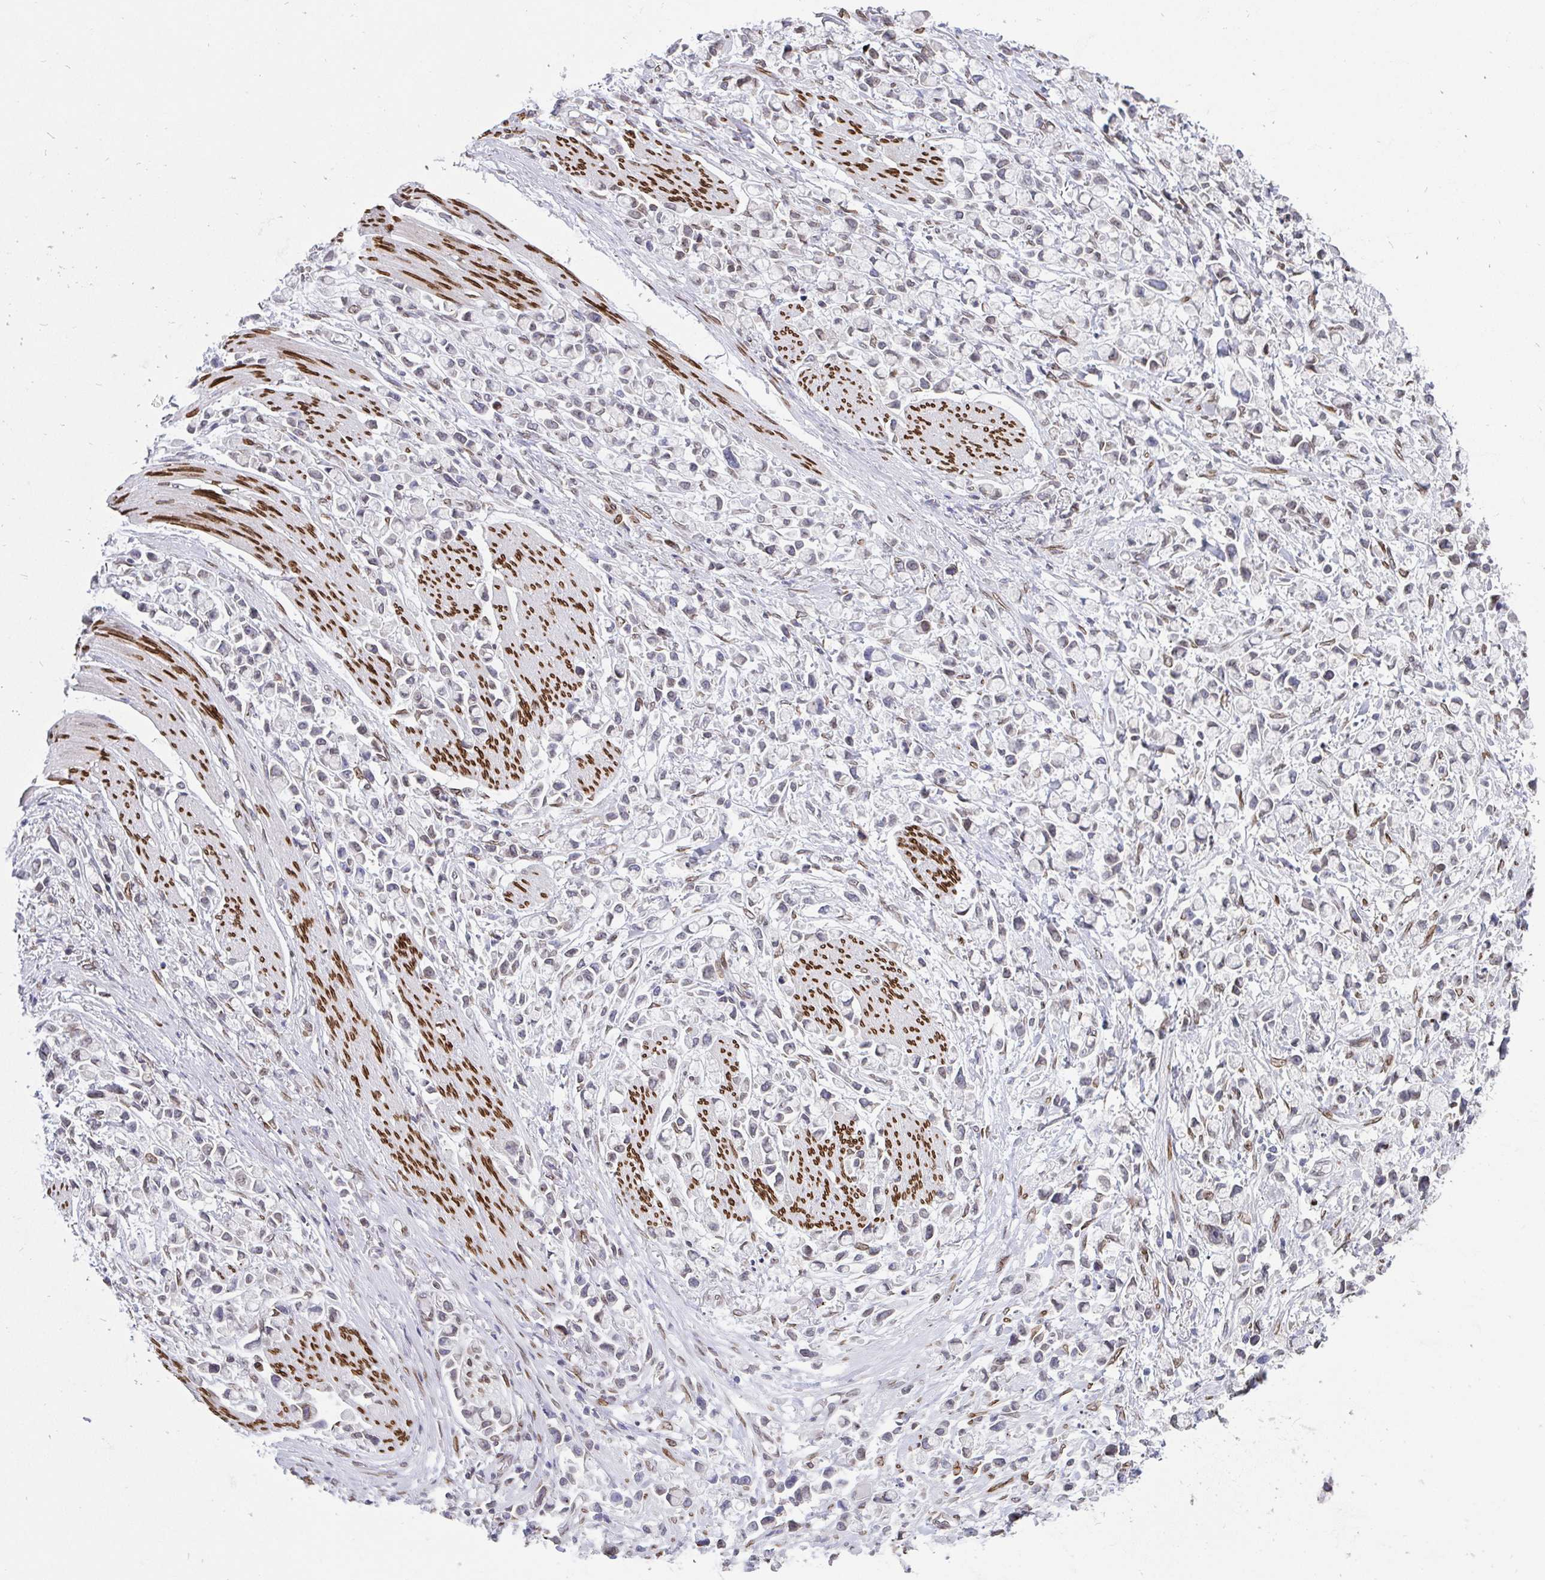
{"staining": {"intensity": "negative", "quantity": "none", "location": "none"}, "tissue": "stomach cancer", "cell_type": "Tumor cells", "image_type": "cancer", "snomed": [{"axis": "morphology", "description": "Adenocarcinoma, NOS"}, {"axis": "topography", "description": "Stomach"}], "caption": "Image shows no protein staining in tumor cells of stomach cancer (adenocarcinoma) tissue.", "gene": "EMD", "patient": {"sex": "female", "age": 81}}